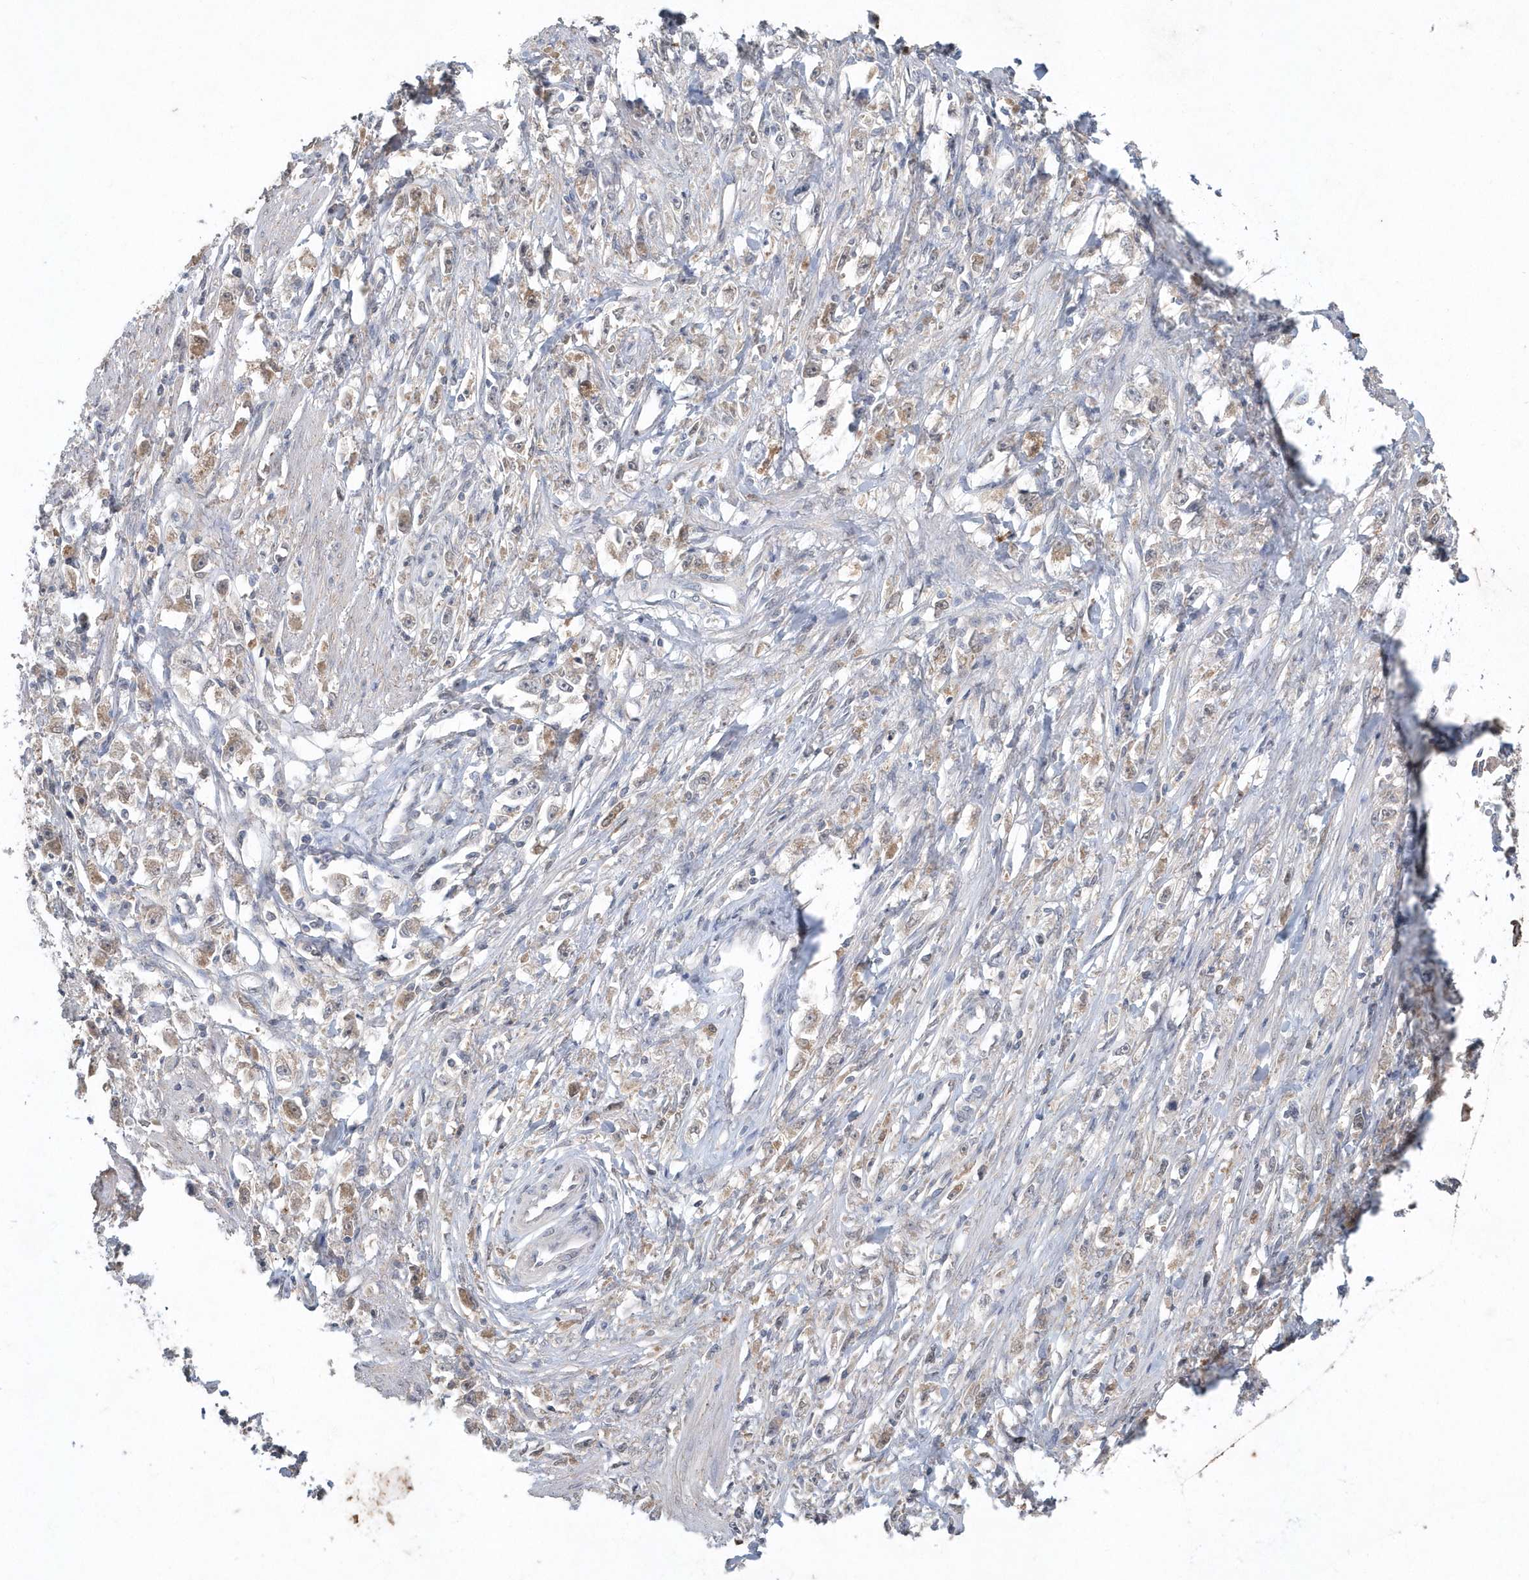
{"staining": {"intensity": "weak", "quantity": "25%-75%", "location": "cytoplasmic/membranous"}, "tissue": "stomach cancer", "cell_type": "Tumor cells", "image_type": "cancer", "snomed": [{"axis": "morphology", "description": "Adenocarcinoma, NOS"}, {"axis": "topography", "description": "Stomach"}], "caption": "High-magnification brightfield microscopy of stomach adenocarcinoma stained with DAB (3,3'-diaminobenzidine) (brown) and counterstained with hematoxylin (blue). tumor cells exhibit weak cytoplasmic/membranous expression is present in about25%-75% of cells.", "gene": "AKR7A2", "patient": {"sex": "female", "age": 59}}